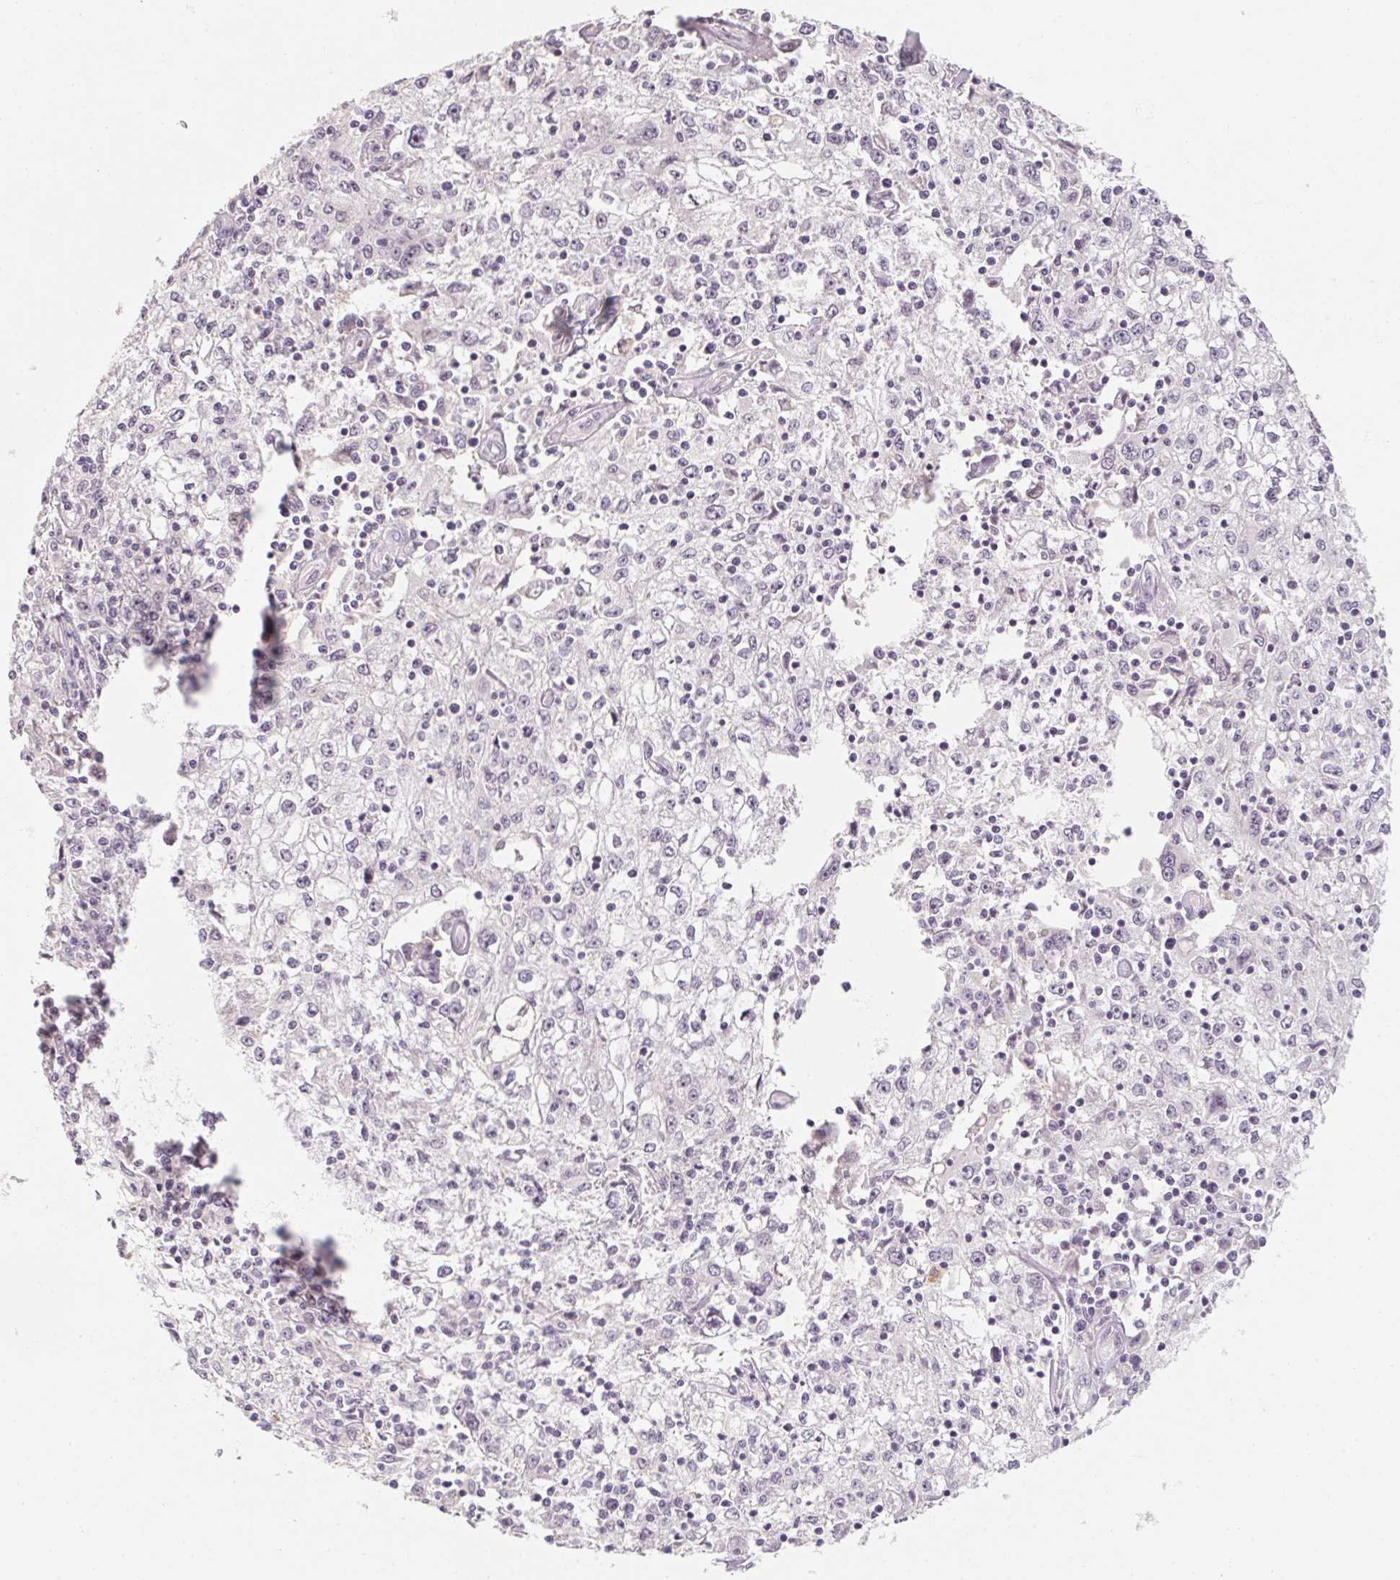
{"staining": {"intensity": "negative", "quantity": "none", "location": "none"}, "tissue": "cervical cancer", "cell_type": "Tumor cells", "image_type": "cancer", "snomed": [{"axis": "morphology", "description": "Squamous cell carcinoma, NOS"}, {"axis": "topography", "description": "Cervix"}], "caption": "An immunohistochemistry (IHC) histopathology image of squamous cell carcinoma (cervical) is shown. There is no staining in tumor cells of squamous cell carcinoma (cervical). (Brightfield microscopy of DAB (3,3'-diaminobenzidine) IHC at high magnification).", "gene": "CAPZA3", "patient": {"sex": "female", "age": 85}}